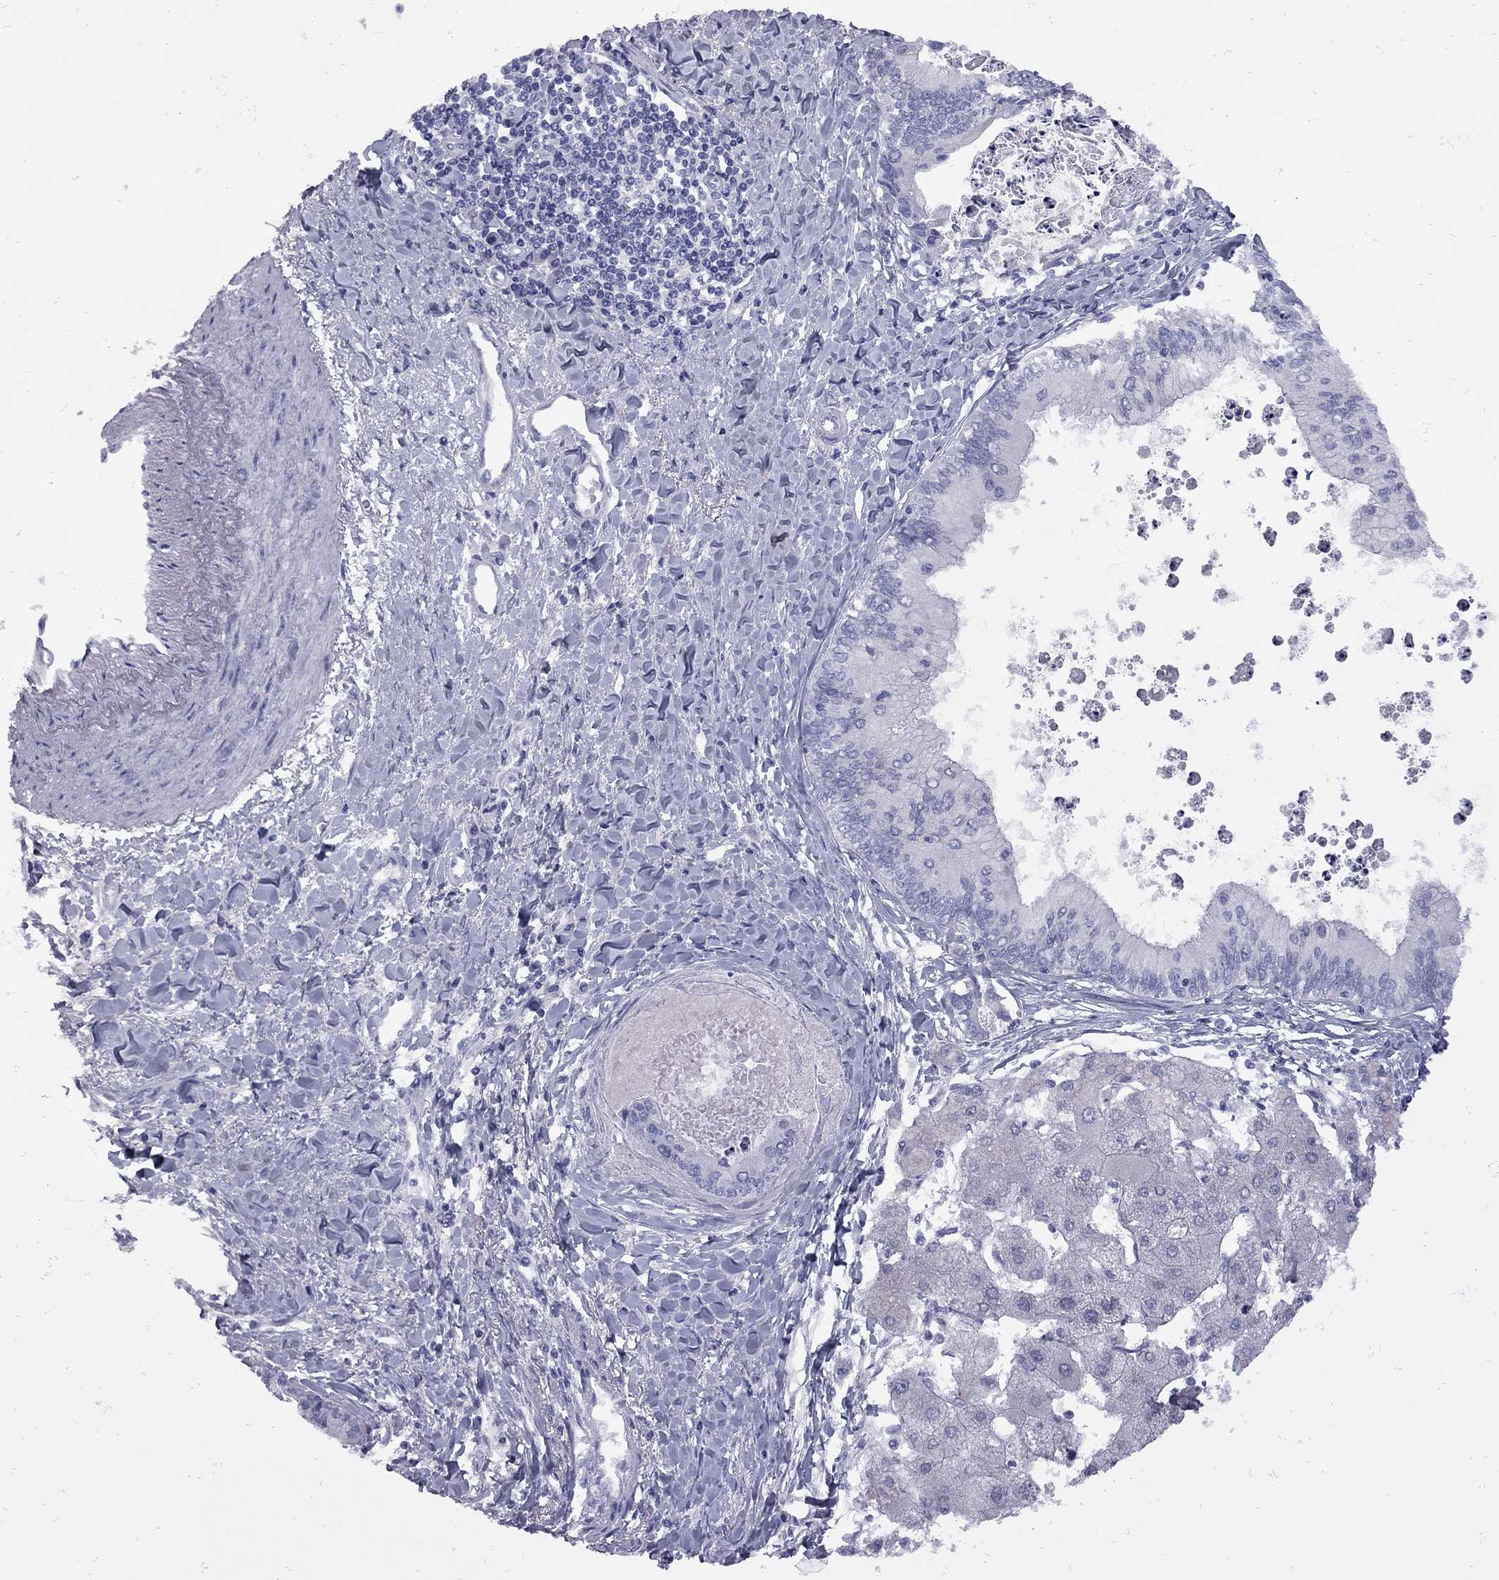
{"staining": {"intensity": "negative", "quantity": "none", "location": "none"}, "tissue": "liver cancer", "cell_type": "Tumor cells", "image_type": "cancer", "snomed": [{"axis": "morphology", "description": "Cholangiocarcinoma"}, {"axis": "topography", "description": "Liver"}], "caption": "Tumor cells are negative for protein expression in human liver cholangiocarcinoma.", "gene": "EPPIN", "patient": {"sex": "male", "age": 66}}